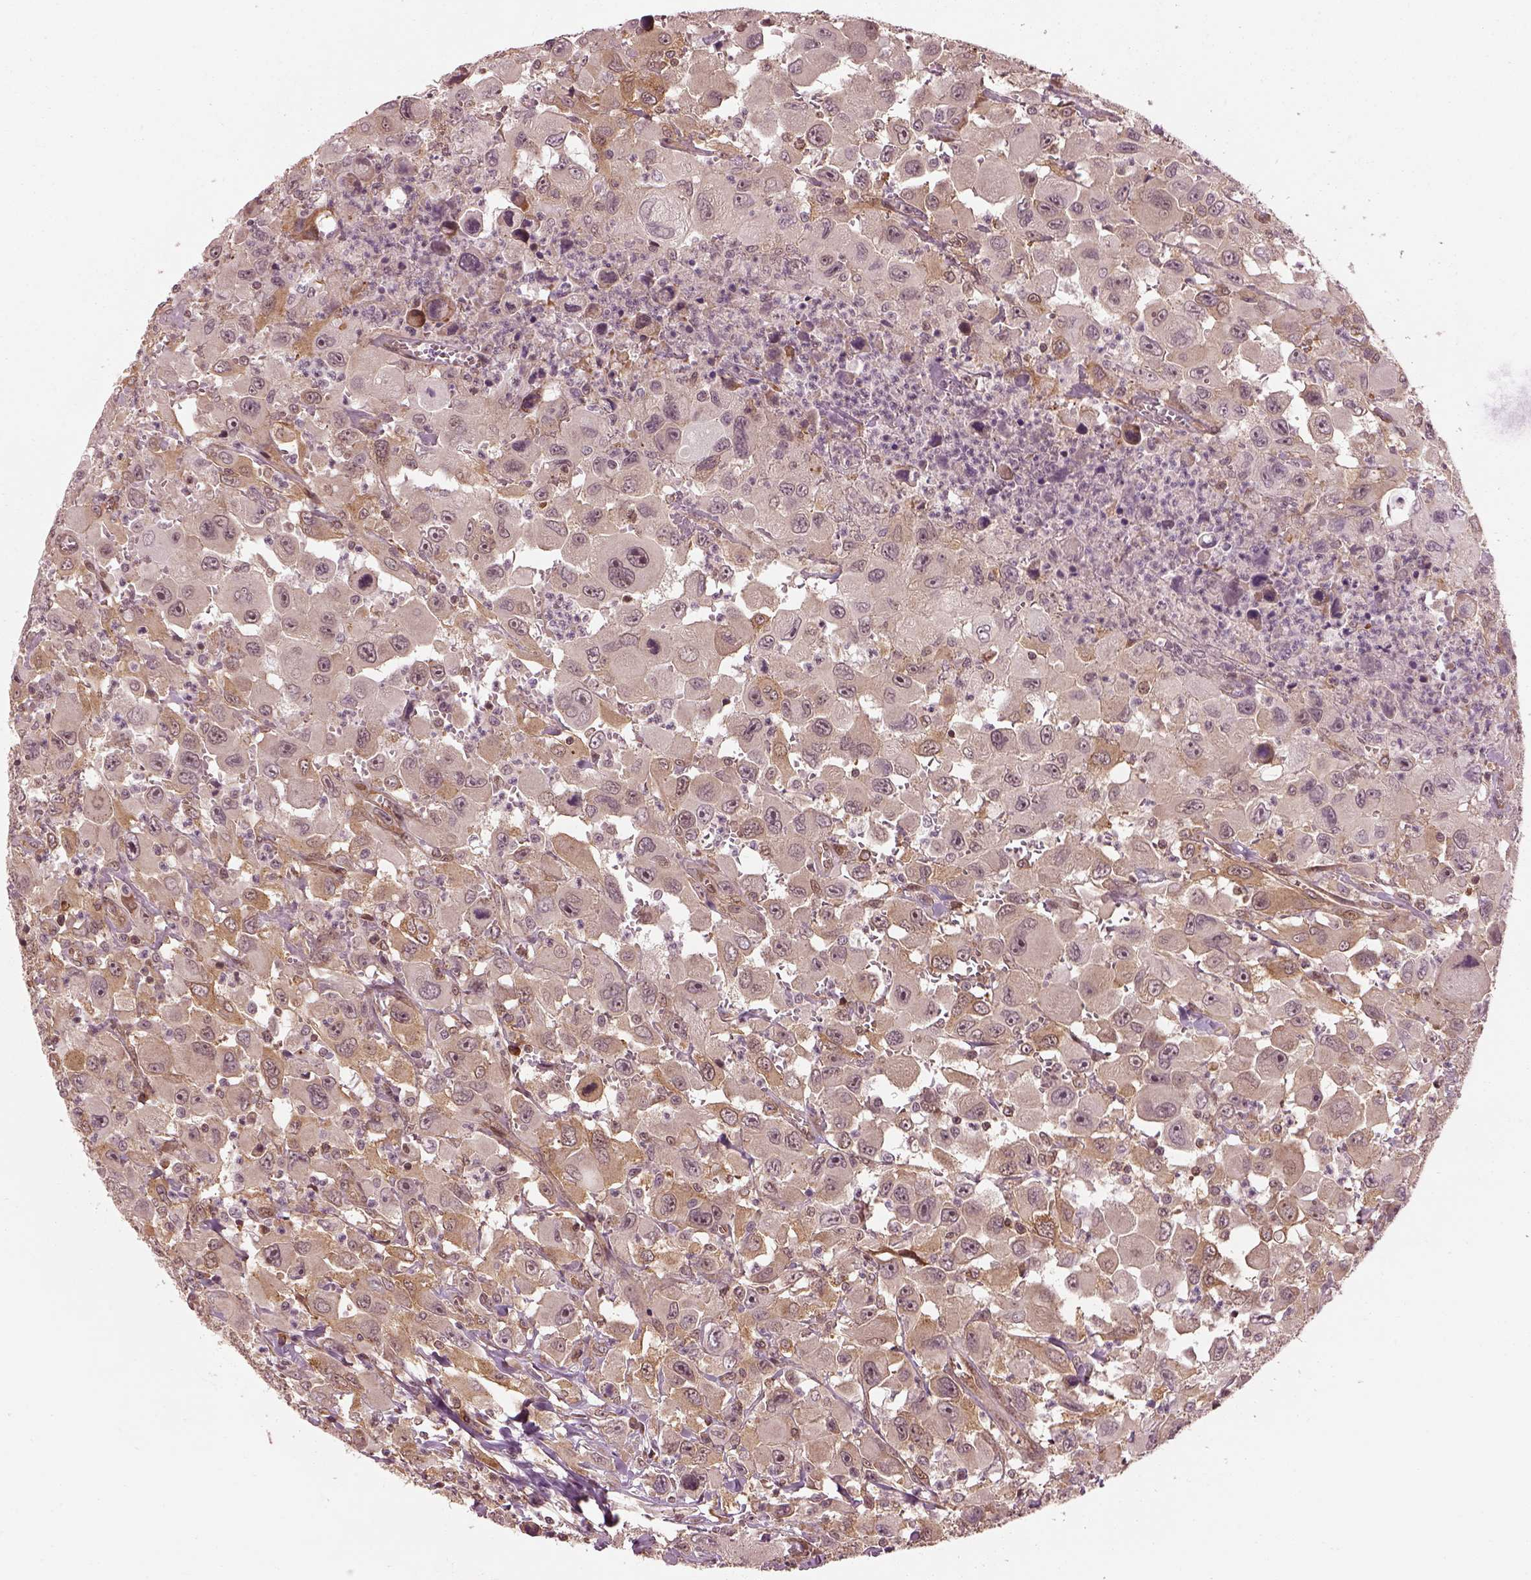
{"staining": {"intensity": "moderate", "quantity": "<25%", "location": "cytoplasmic/membranous"}, "tissue": "head and neck cancer", "cell_type": "Tumor cells", "image_type": "cancer", "snomed": [{"axis": "morphology", "description": "Squamous cell carcinoma, NOS"}, {"axis": "morphology", "description": "Squamous cell carcinoma, metastatic, NOS"}, {"axis": "topography", "description": "Oral tissue"}, {"axis": "topography", "description": "Head-Neck"}], "caption": "A histopathology image of head and neck cancer (squamous cell carcinoma) stained for a protein demonstrates moderate cytoplasmic/membranous brown staining in tumor cells.", "gene": "LSM14A", "patient": {"sex": "female", "age": 85}}